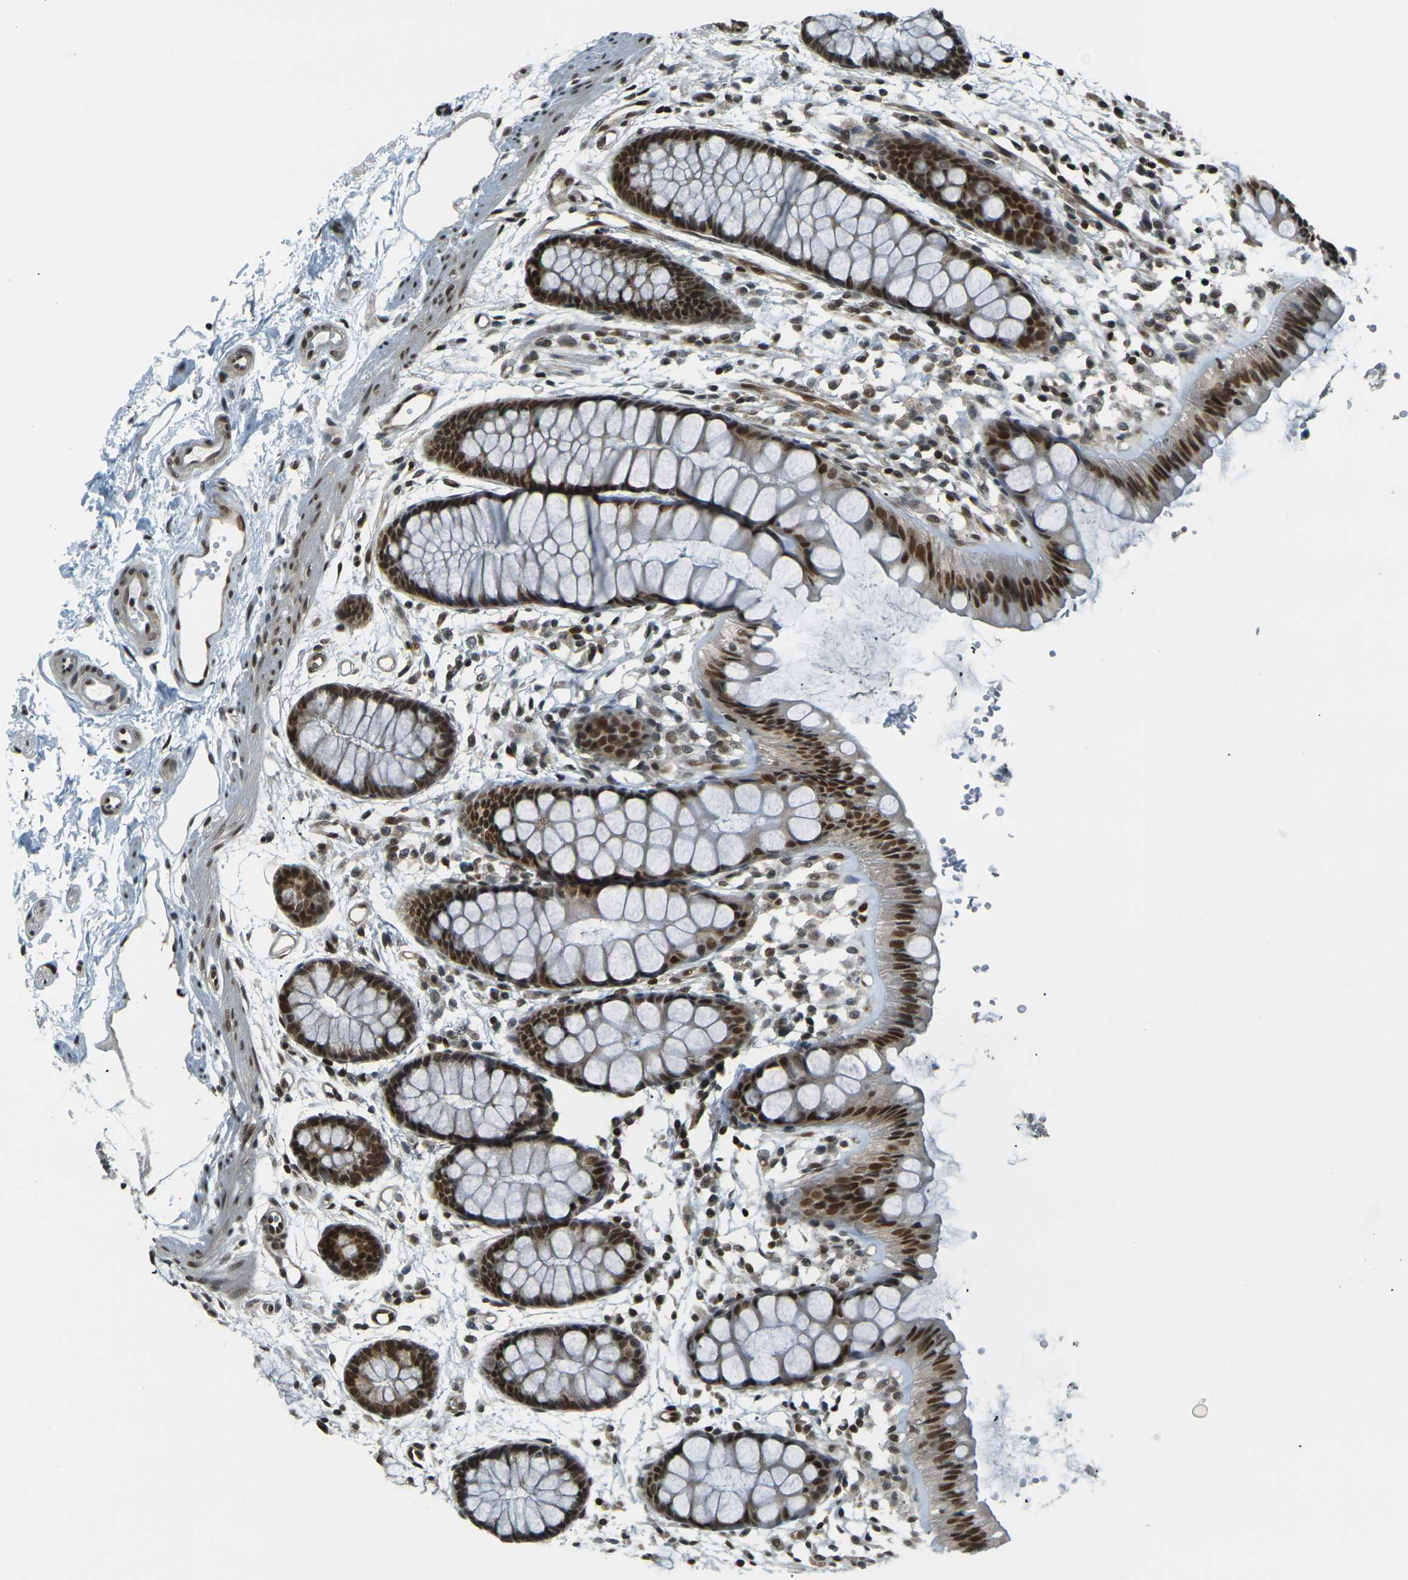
{"staining": {"intensity": "strong", "quantity": ">75%", "location": "cytoplasmic/membranous,nuclear"}, "tissue": "rectum", "cell_type": "Glandular cells", "image_type": "normal", "snomed": [{"axis": "morphology", "description": "Normal tissue, NOS"}, {"axis": "topography", "description": "Rectum"}], "caption": "Immunohistochemistry (IHC) of normal rectum reveals high levels of strong cytoplasmic/membranous,nuclear positivity in approximately >75% of glandular cells.", "gene": "NHEJ1", "patient": {"sex": "female", "age": 66}}